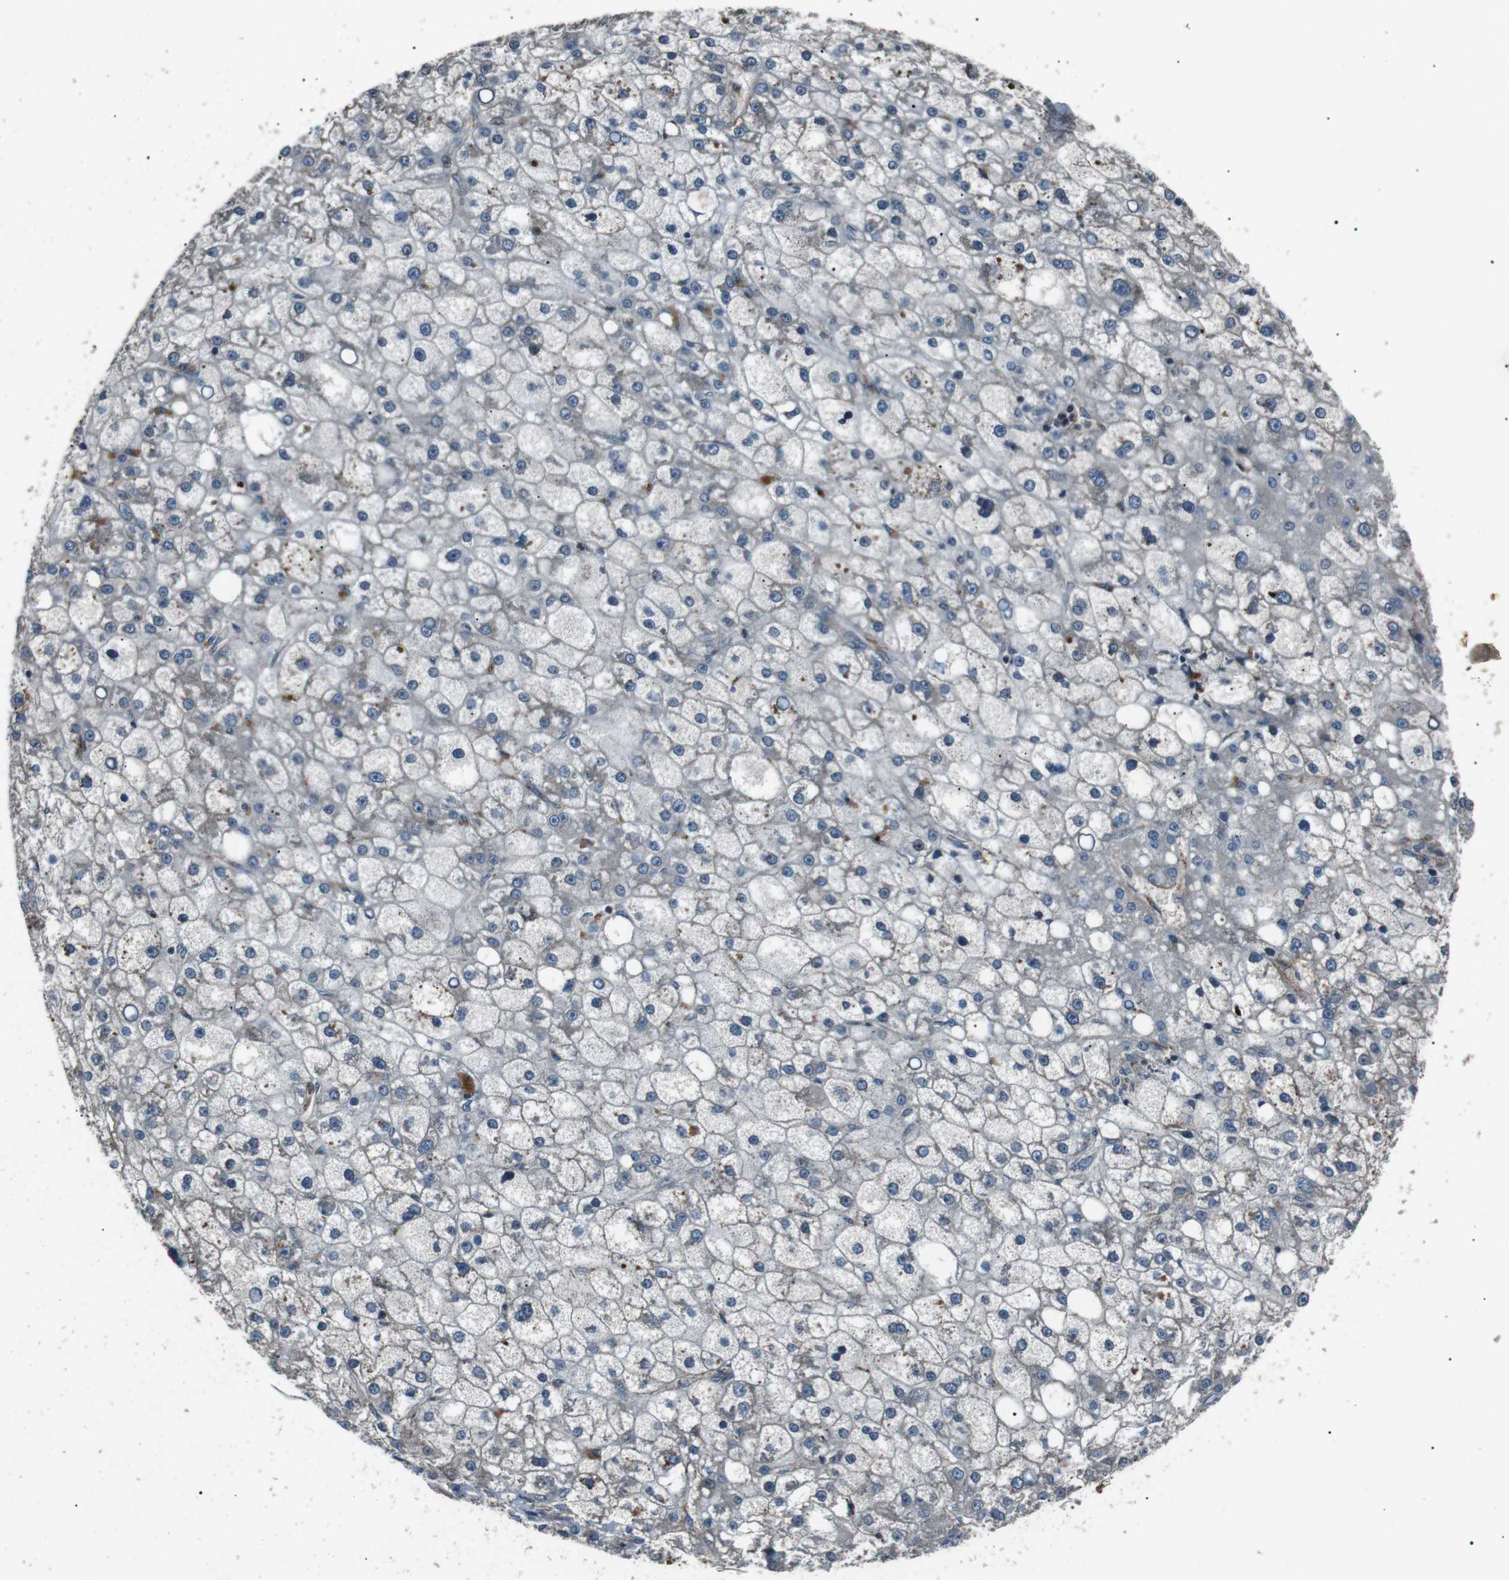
{"staining": {"intensity": "negative", "quantity": "none", "location": "none"}, "tissue": "liver cancer", "cell_type": "Tumor cells", "image_type": "cancer", "snomed": [{"axis": "morphology", "description": "Carcinoma, Hepatocellular, NOS"}, {"axis": "topography", "description": "Liver"}], "caption": "Histopathology image shows no protein expression in tumor cells of liver cancer tissue.", "gene": "GPR161", "patient": {"sex": "male", "age": 67}}